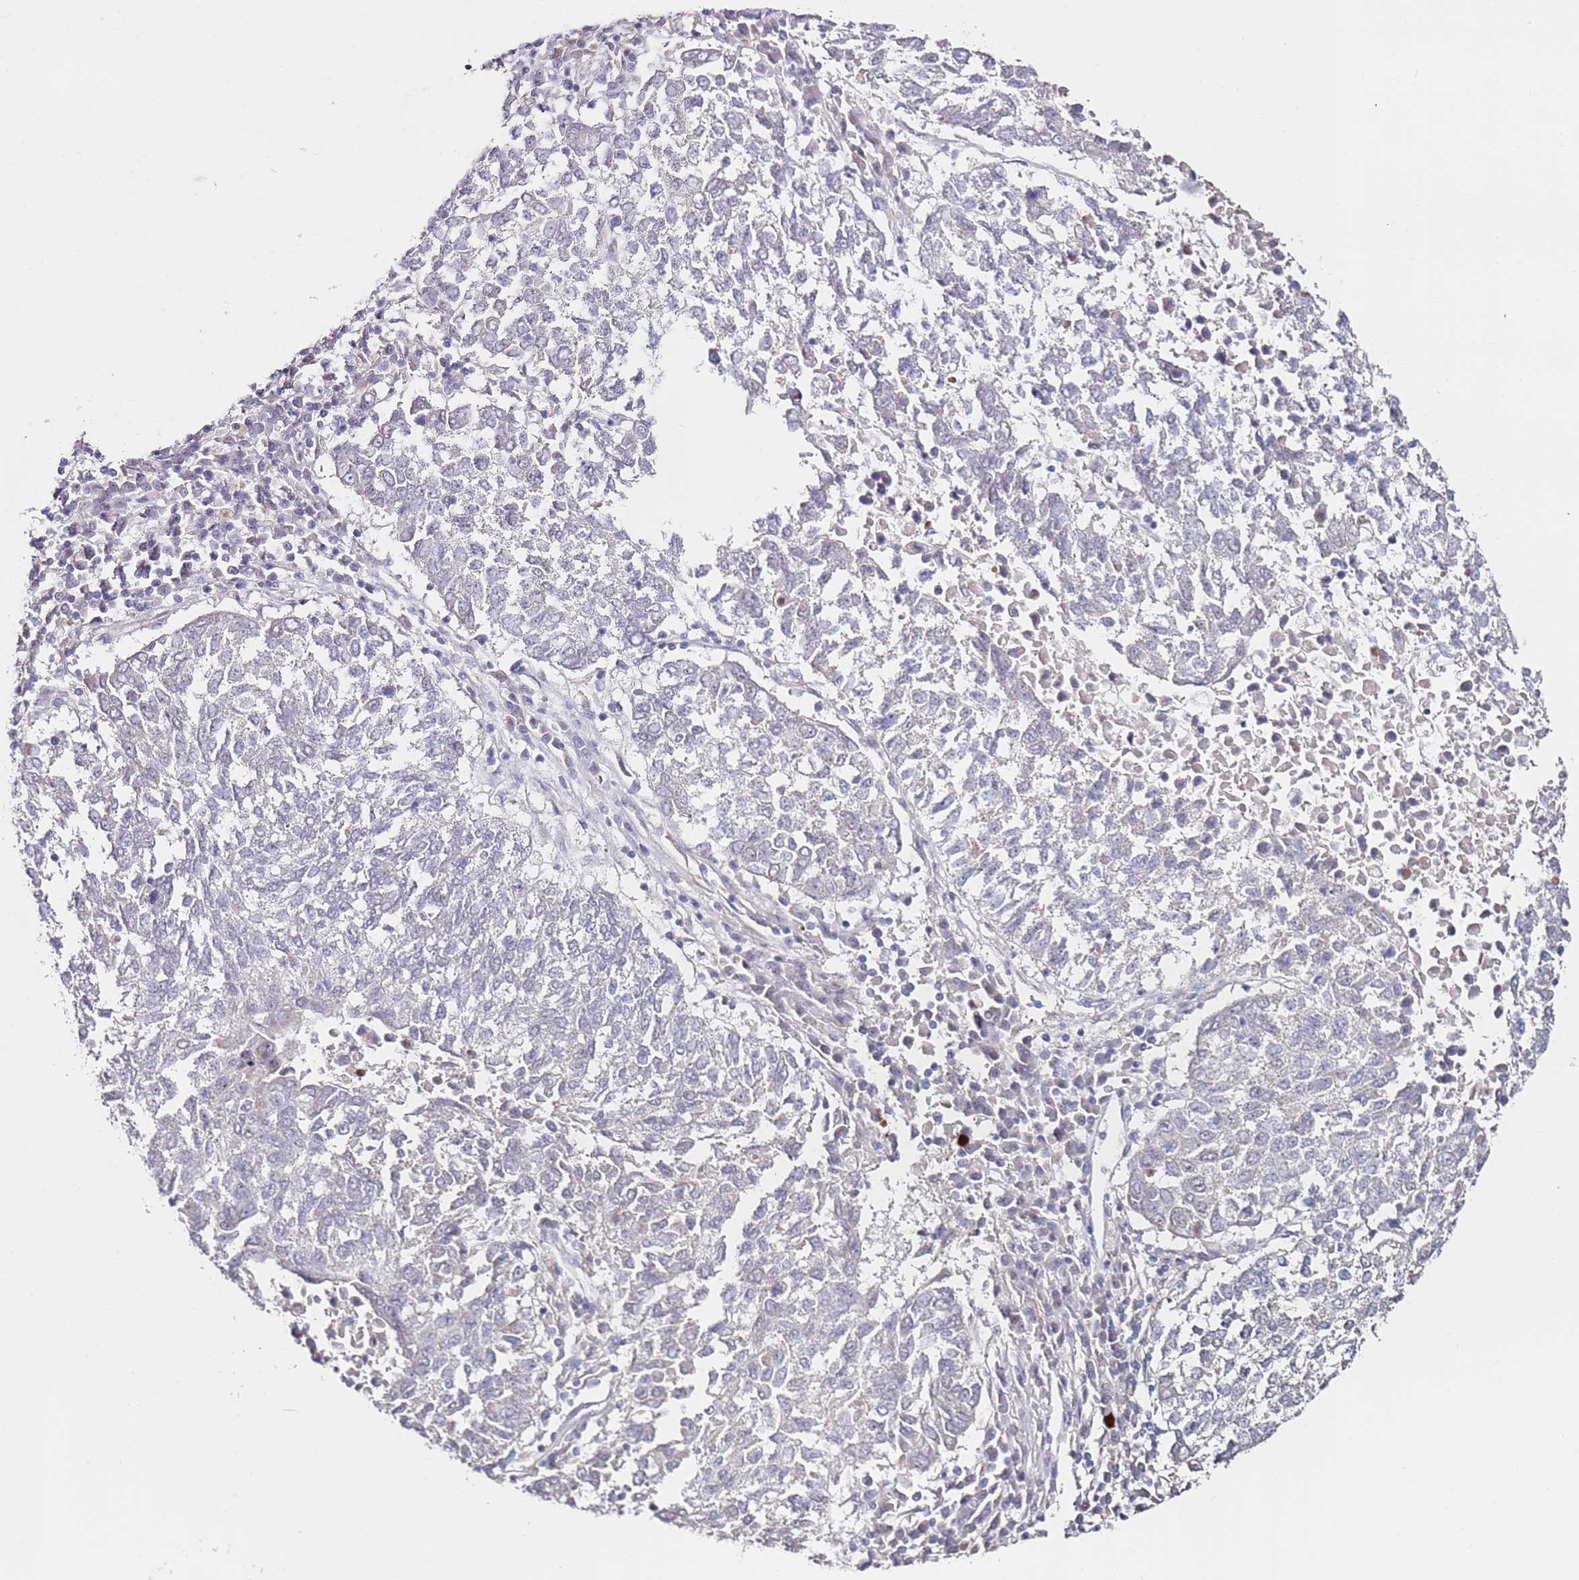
{"staining": {"intensity": "negative", "quantity": "none", "location": "none"}, "tissue": "lung cancer", "cell_type": "Tumor cells", "image_type": "cancer", "snomed": [{"axis": "morphology", "description": "Squamous cell carcinoma, NOS"}, {"axis": "topography", "description": "Lung"}], "caption": "Immunohistochemistry of human lung cancer displays no staining in tumor cells.", "gene": "RARS2", "patient": {"sex": "male", "age": 73}}